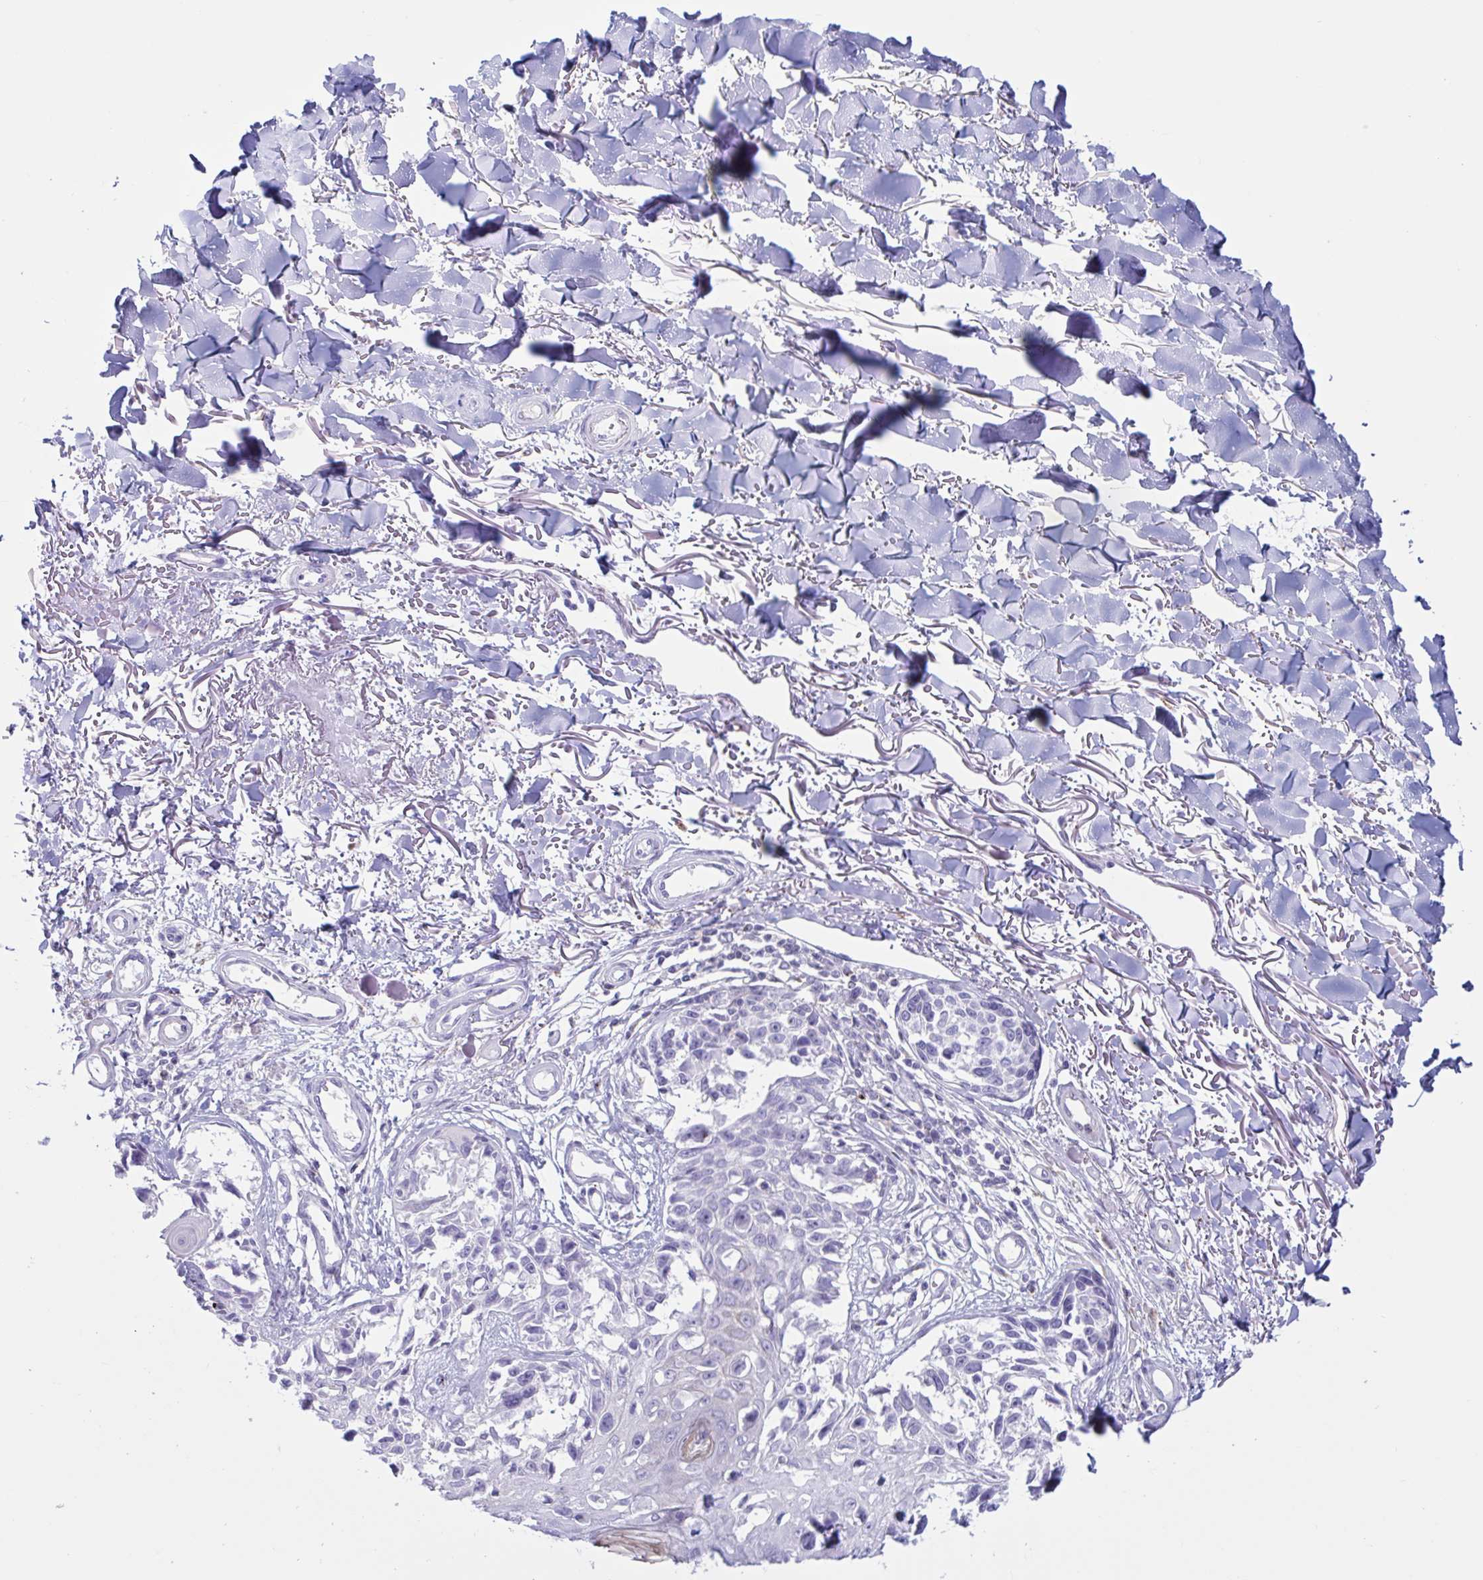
{"staining": {"intensity": "negative", "quantity": "none", "location": "none"}, "tissue": "melanoma", "cell_type": "Tumor cells", "image_type": "cancer", "snomed": [{"axis": "morphology", "description": "Malignant melanoma, NOS"}, {"axis": "topography", "description": "Skin"}], "caption": "IHC of melanoma exhibits no expression in tumor cells. (DAB (3,3'-diaminobenzidine) immunohistochemistry visualized using brightfield microscopy, high magnification).", "gene": "XCL1", "patient": {"sex": "male", "age": 73}}